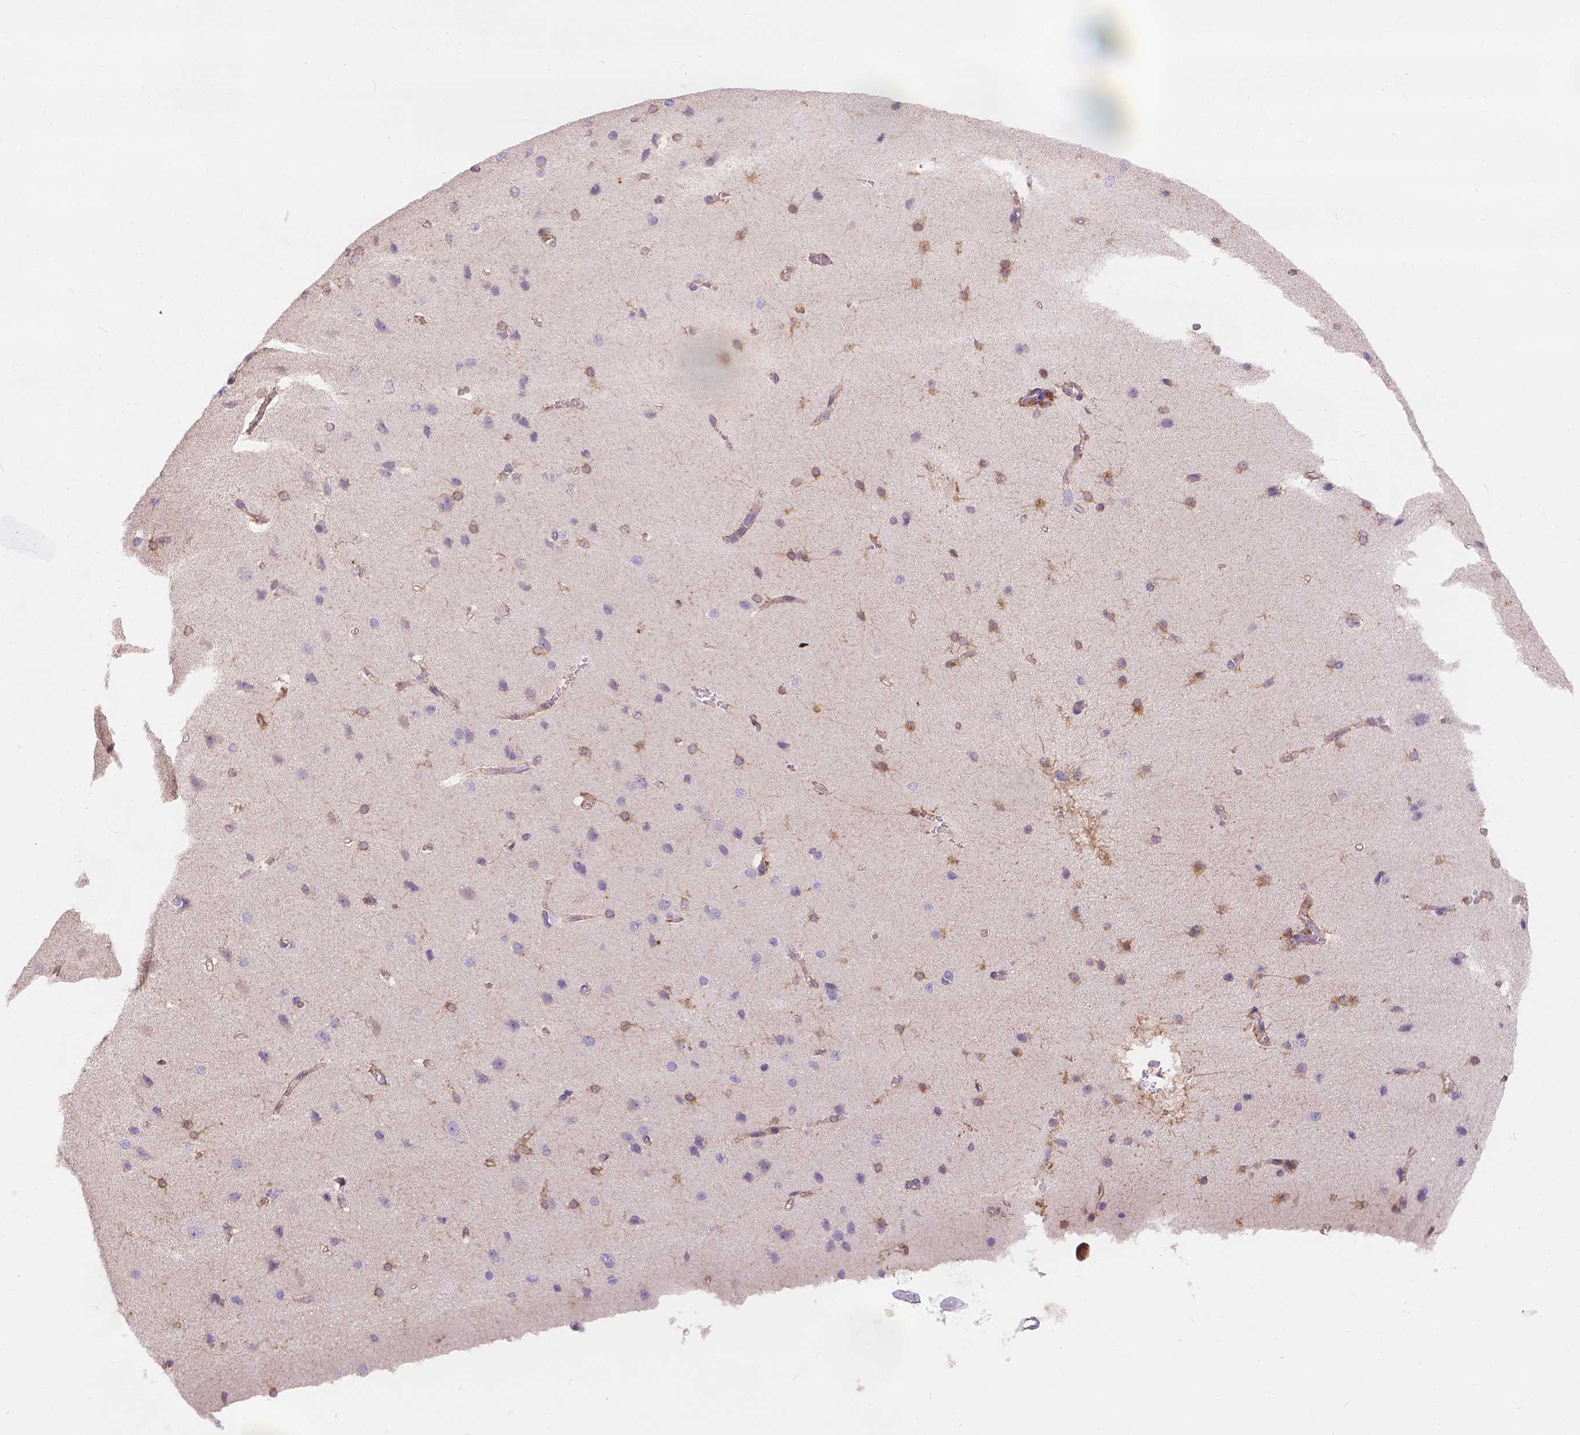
{"staining": {"intensity": "strong", "quantity": ">75%", "location": "cytoplasmic/membranous"}, "tissue": "cerebral cortex", "cell_type": "Endothelial cells", "image_type": "normal", "snomed": [{"axis": "morphology", "description": "Normal tissue, NOS"}, {"axis": "topography", "description": "Cerebral cortex"}], "caption": "This is an image of immunohistochemistry staining of normal cerebral cortex, which shows strong expression in the cytoplasmic/membranous of endothelial cells.", "gene": "CDK10", "patient": {"sex": "male", "age": 37}}